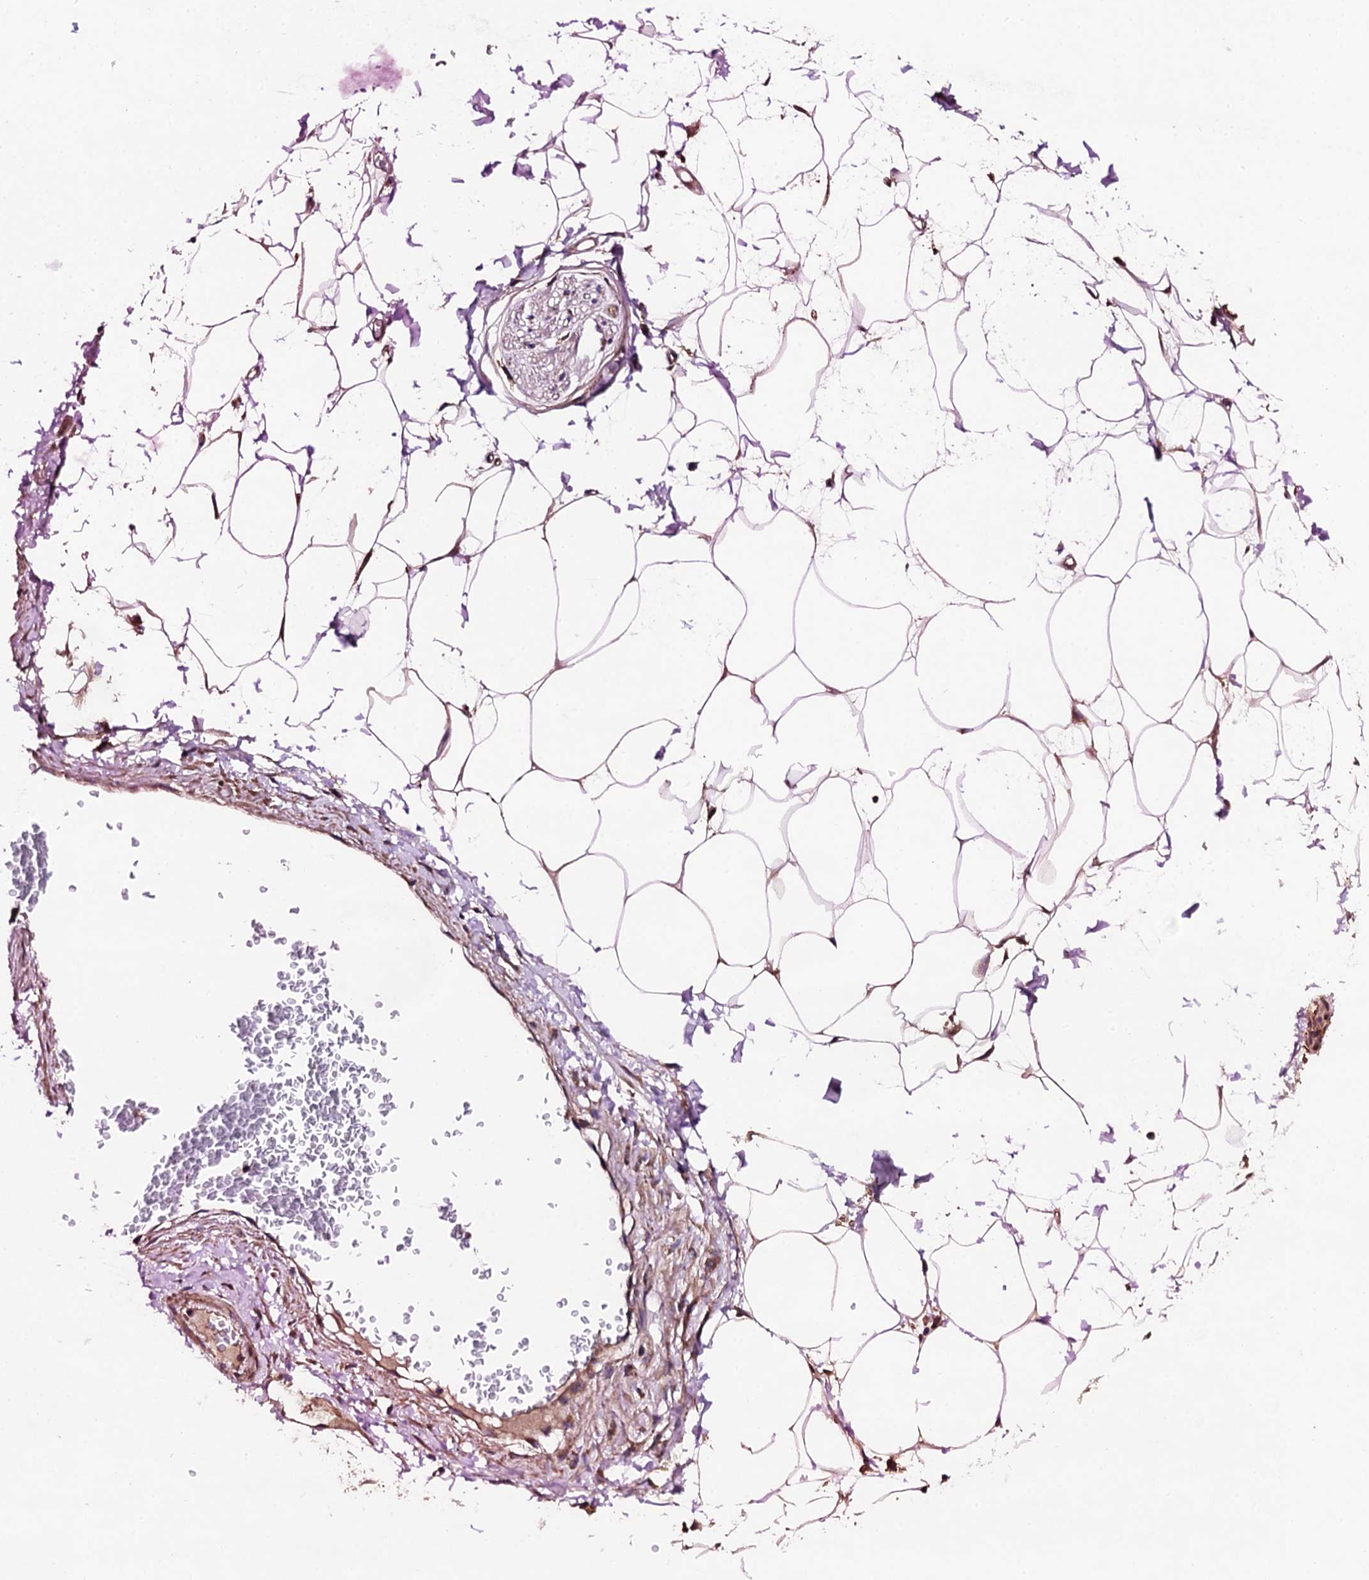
{"staining": {"intensity": "moderate", "quantity": ">75%", "location": "cytoplasmic/membranous"}, "tissue": "adipose tissue", "cell_type": "Adipocytes", "image_type": "normal", "snomed": [{"axis": "morphology", "description": "Normal tissue, NOS"}, {"axis": "morphology", "description": "Adenocarcinoma, NOS"}, {"axis": "topography", "description": "Rectum"}, {"axis": "topography", "description": "Vagina"}, {"axis": "topography", "description": "Peripheral nerve tissue"}], "caption": "Immunohistochemistry histopathology image of benign adipose tissue: human adipose tissue stained using immunohistochemistry (IHC) displays medium levels of moderate protein expression localized specifically in the cytoplasmic/membranous of adipocytes, appearing as a cytoplasmic/membranous brown color.", "gene": "LIPT2", "patient": {"sex": "female", "age": 71}}